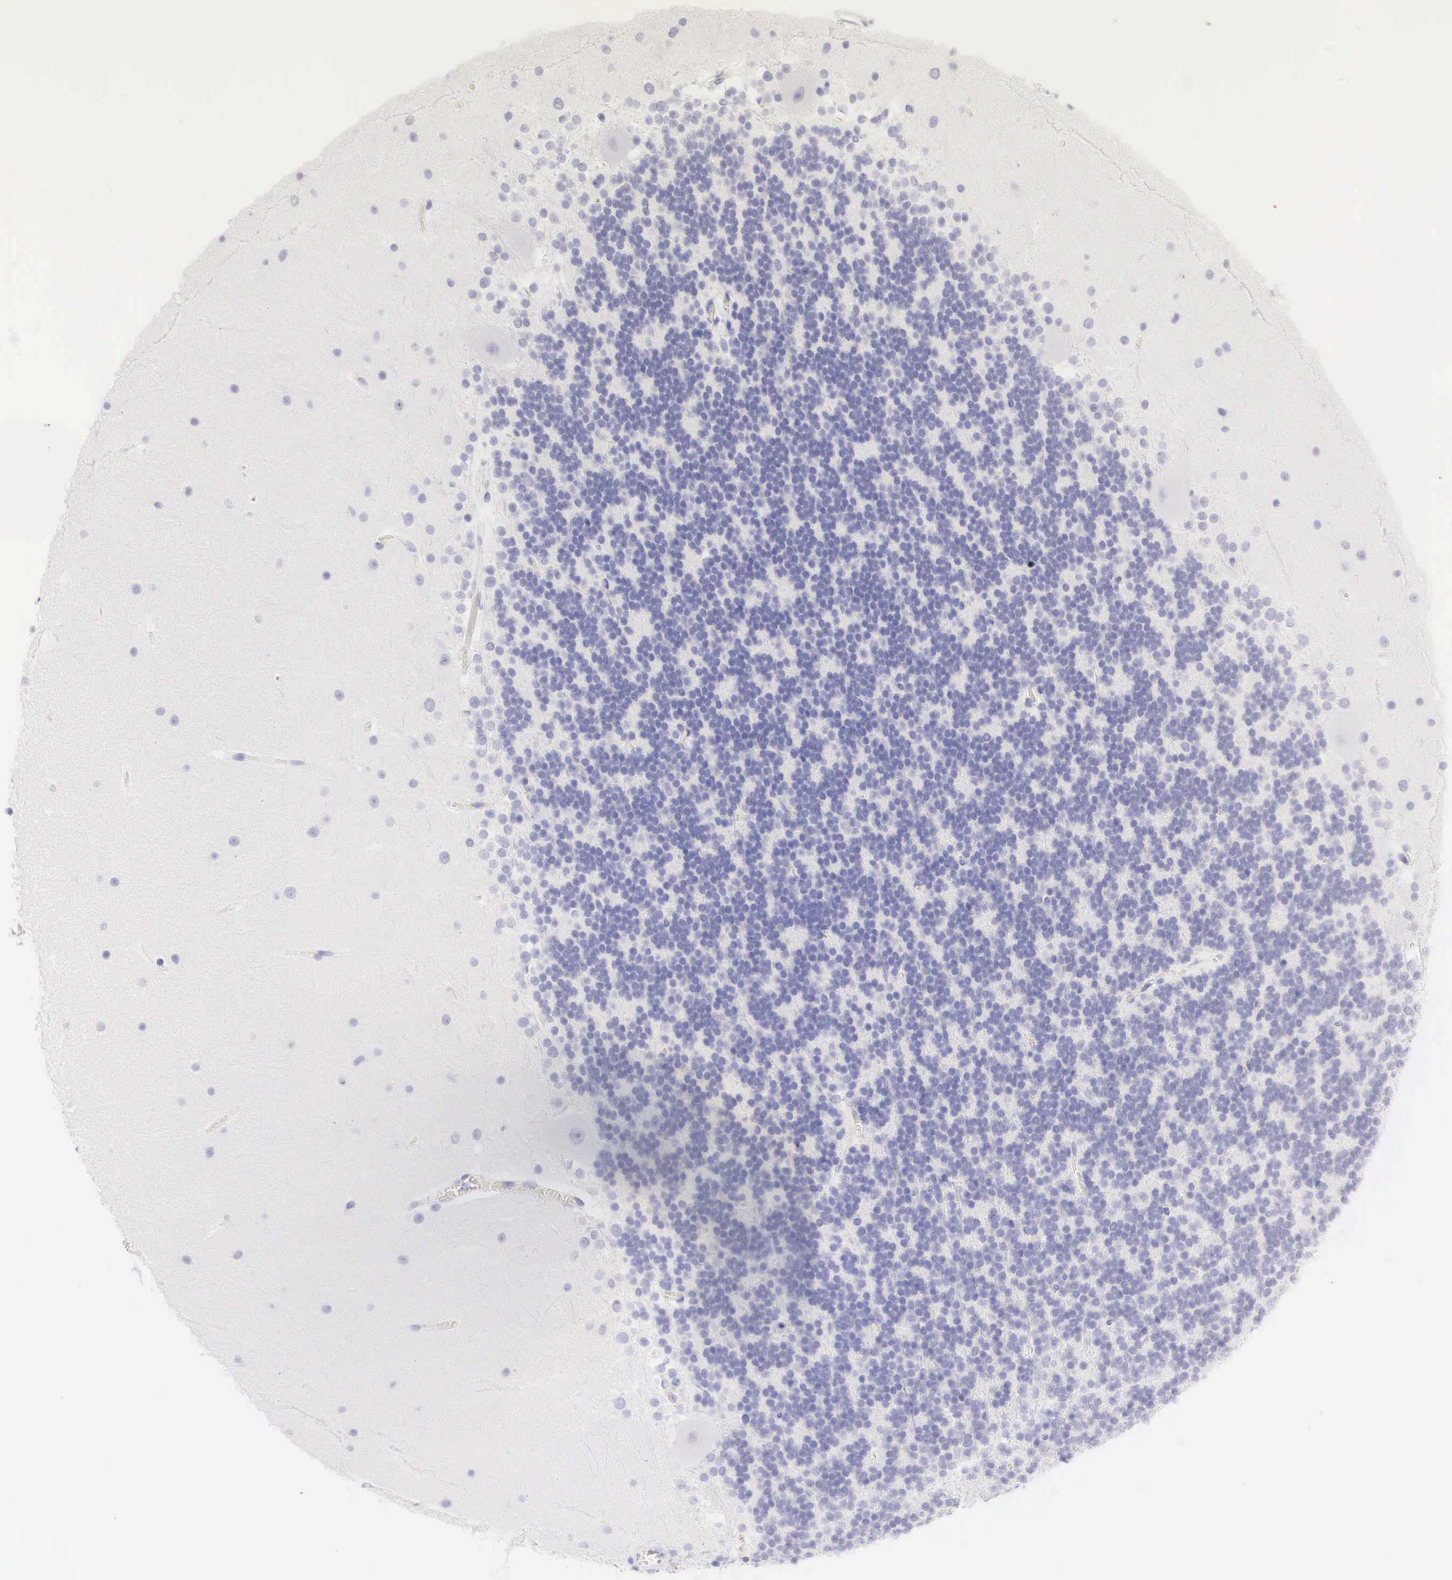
{"staining": {"intensity": "negative", "quantity": "none", "location": "none"}, "tissue": "cerebellum", "cell_type": "Cells in granular layer", "image_type": "normal", "snomed": [{"axis": "morphology", "description": "Normal tissue, NOS"}, {"axis": "topography", "description": "Cerebellum"}], "caption": "Immunohistochemistry (IHC) of normal cerebellum exhibits no positivity in cells in granular layer.", "gene": "TYR", "patient": {"sex": "female", "age": 19}}